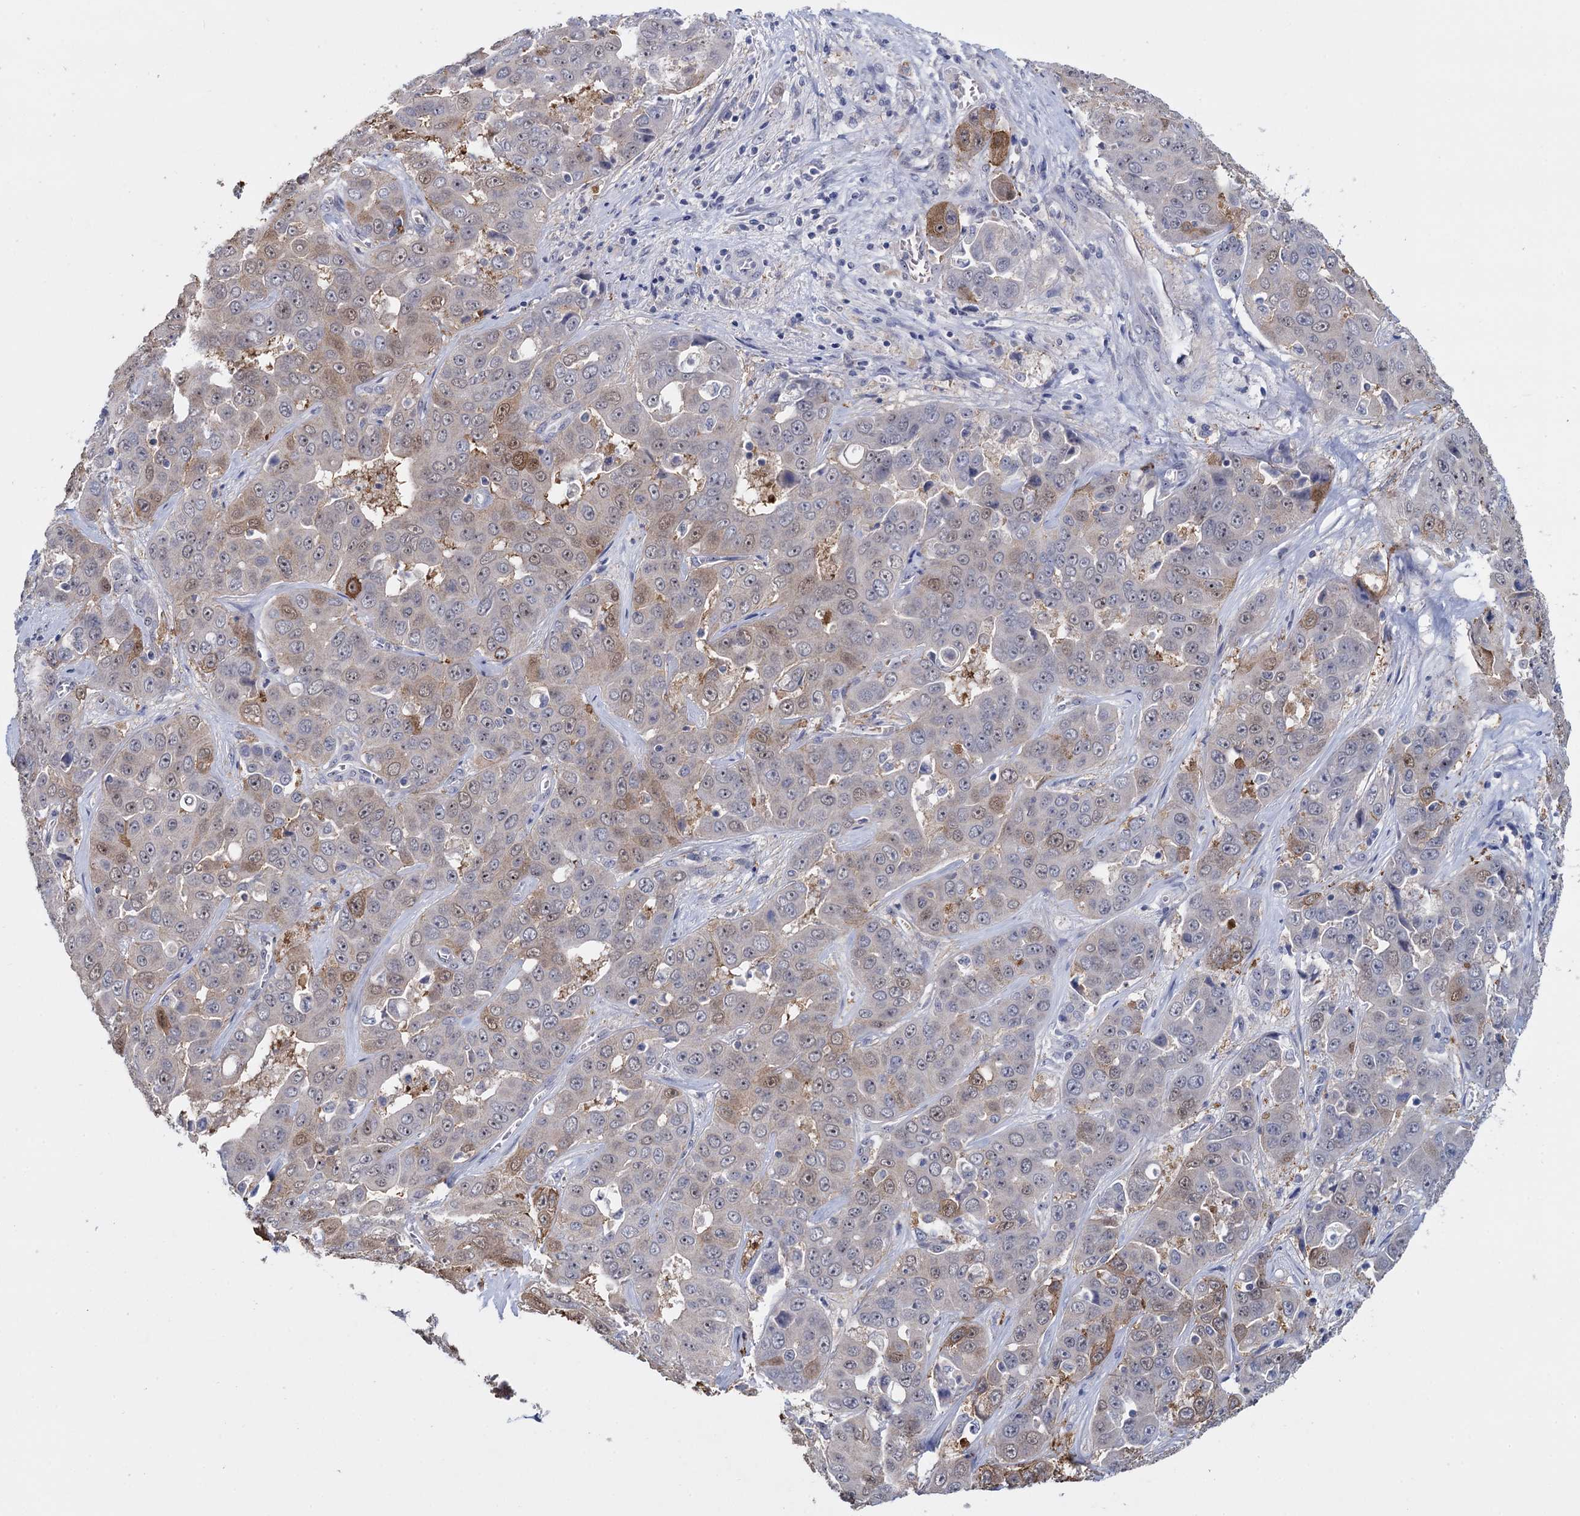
{"staining": {"intensity": "moderate", "quantity": "<25%", "location": "cytoplasmic/membranous"}, "tissue": "liver cancer", "cell_type": "Tumor cells", "image_type": "cancer", "snomed": [{"axis": "morphology", "description": "Cholangiocarcinoma"}, {"axis": "topography", "description": "Liver"}], "caption": "Immunohistochemical staining of liver cancer exhibits moderate cytoplasmic/membranous protein expression in about <25% of tumor cells. (Stains: DAB in brown, nuclei in blue, Microscopy: brightfield microscopy at high magnification).", "gene": "SFN", "patient": {"sex": "female", "age": 52}}